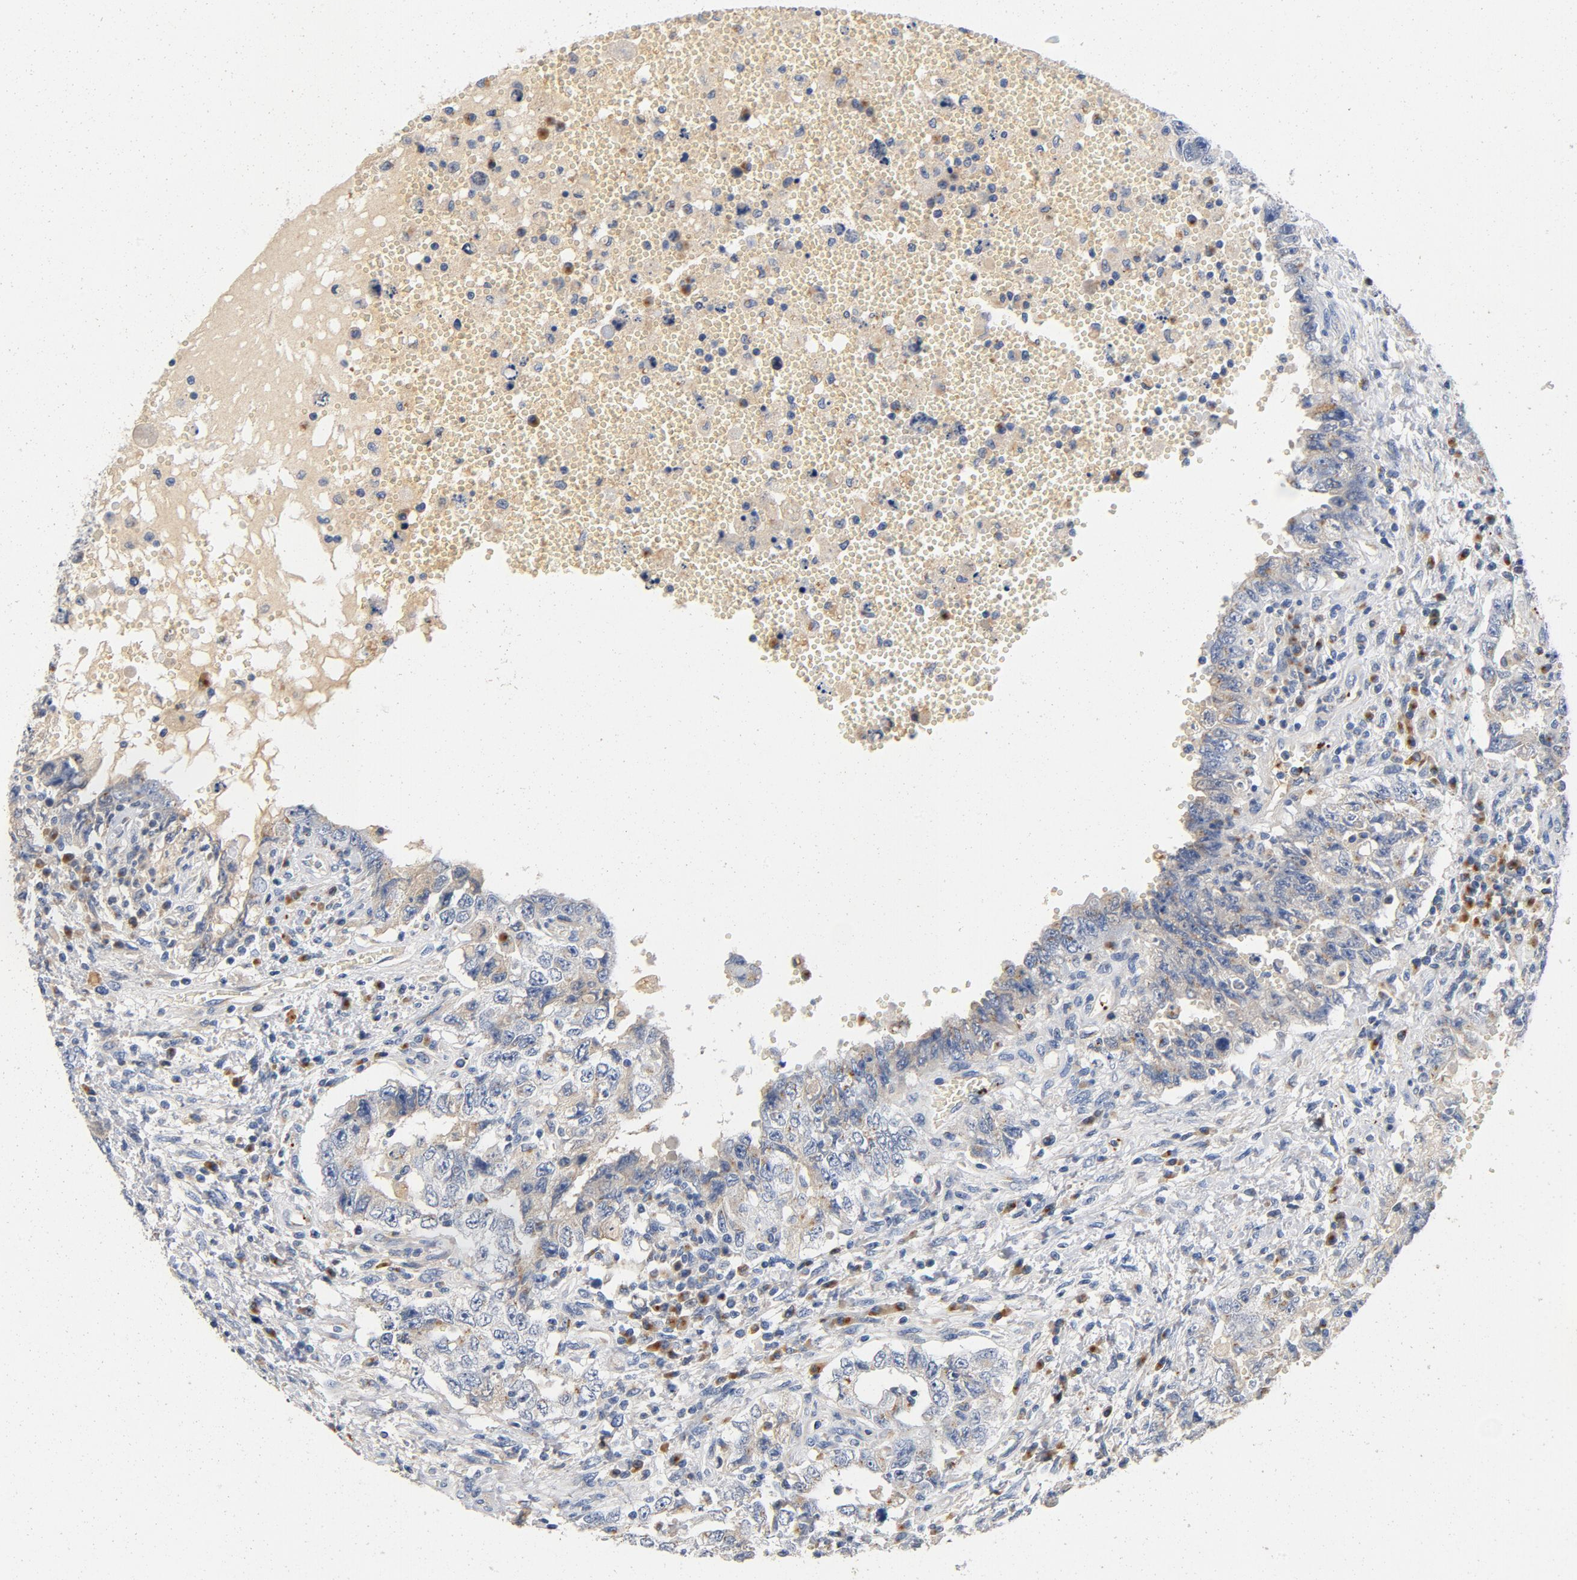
{"staining": {"intensity": "negative", "quantity": "none", "location": "none"}, "tissue": "testis cancer", "cell_type": "Tumor cells", "image_type": "cancer", "snomed": [{"axis": "morphology", "description": "Carcinoma, Embryonal, NOS"}, {"axis": "topography", "description": "Testis"}], "caption": "Tumor cells are negative for protein expression in human testis cancer.", "gene": "LMAN2", "patient": {"sex": "male", "age": 26}}